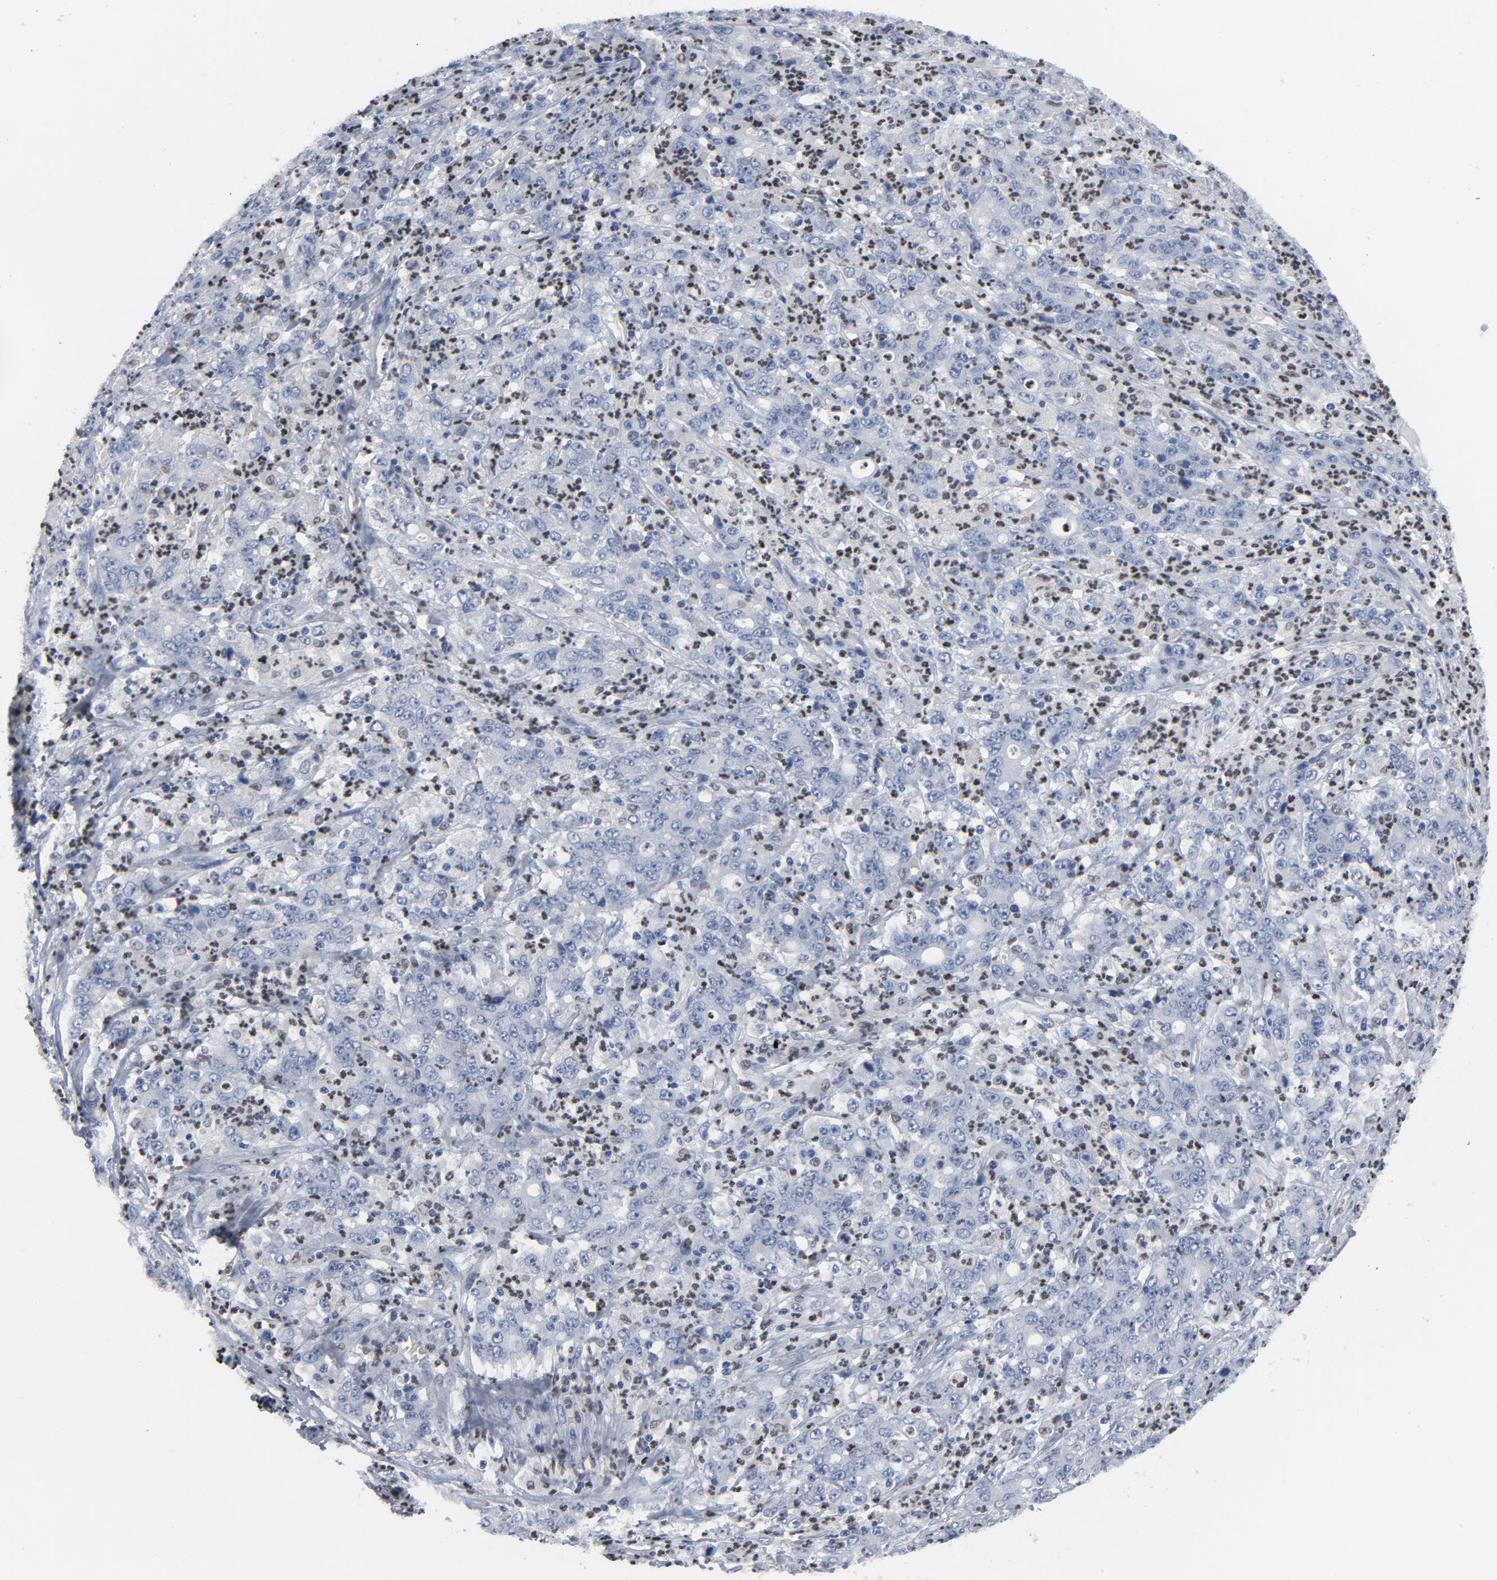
{"staining": {"intensity": "negative", "quantity": "none", "location": "none"}, "tissue": "stomach cancer", "cell_type": "Tumor cells", "image_type": "cancer", "snomed": [{"axis": "morphology", "description": "Adenocarcinoma, NOS"}, {"axis": "topography", "description": "Stomach, lower"}], "caption": "High magnification brightfield microscopy of stomach cancer stained with DAB (3,3'-diaminobenzidine) (brown) and counterstained with hematoxylin (blue): tumor cells show no significant positivity. (DAB (3,3'-diaminobenzidine) immunohistochemistry visualized using brightfield microscopy, high magnification).", "gene": "SPI1", "patient": {"sex": "female", "age": 71}}